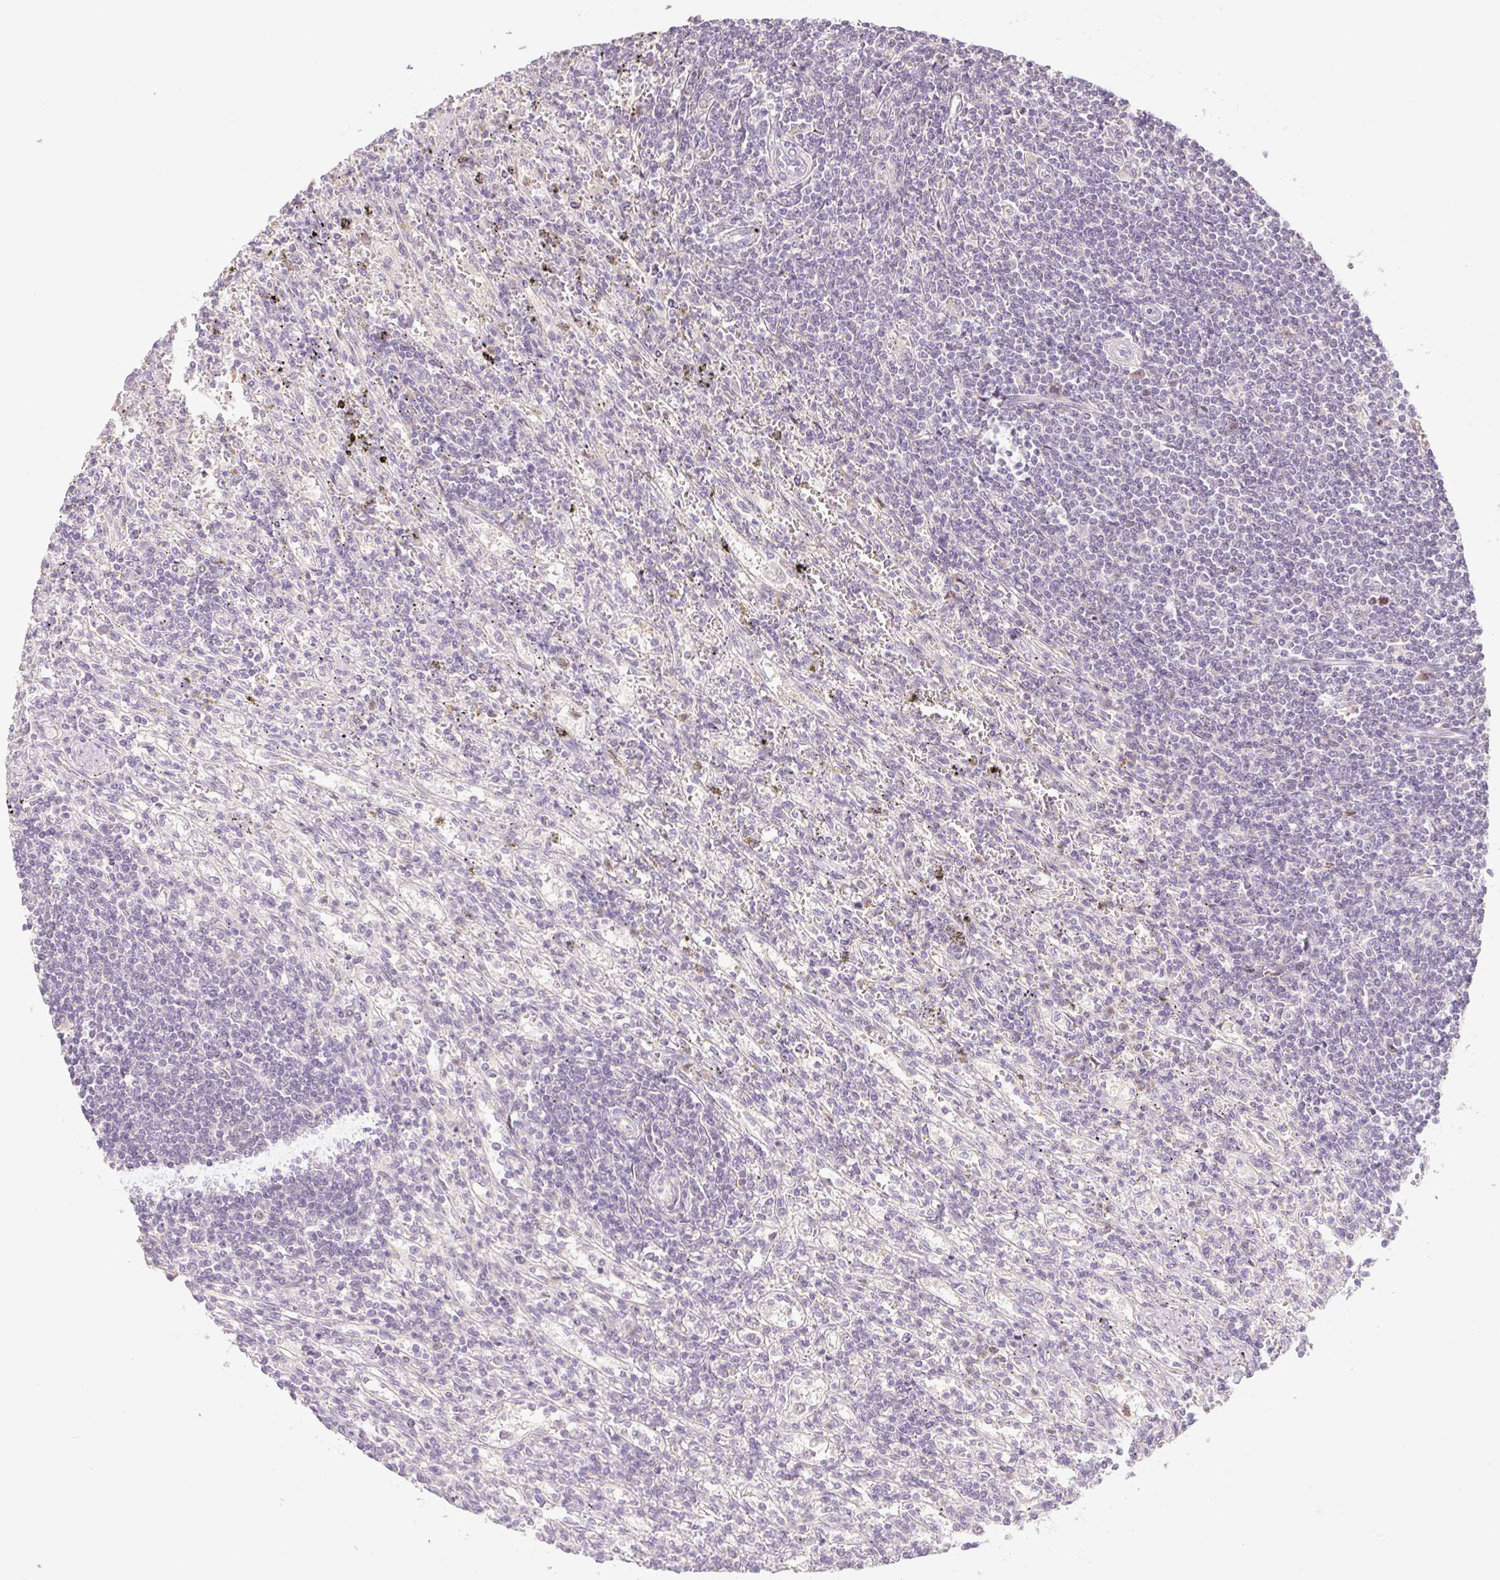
{"staining": {"intensity": "negative", "quantity": "none", "location": "none"}, "tissue": "lymphoma", "cell_type": "Tumor cells", "image_type": "cancer", "snomed": [{"axis": "morphology", "description": "Malignant lymphoma, non-Hodgkin's type, Low grade"}, {"axis": "topography", "description": "Spleen"}], "caption": "Image shows no significant protein staining in tumor cells of malignant lymphoma, non-Hodgkin's type (low-grade). Nuclei are stained in blue.", "gene": "MIA2", "patient": {"sex": "male", "age": 76}}